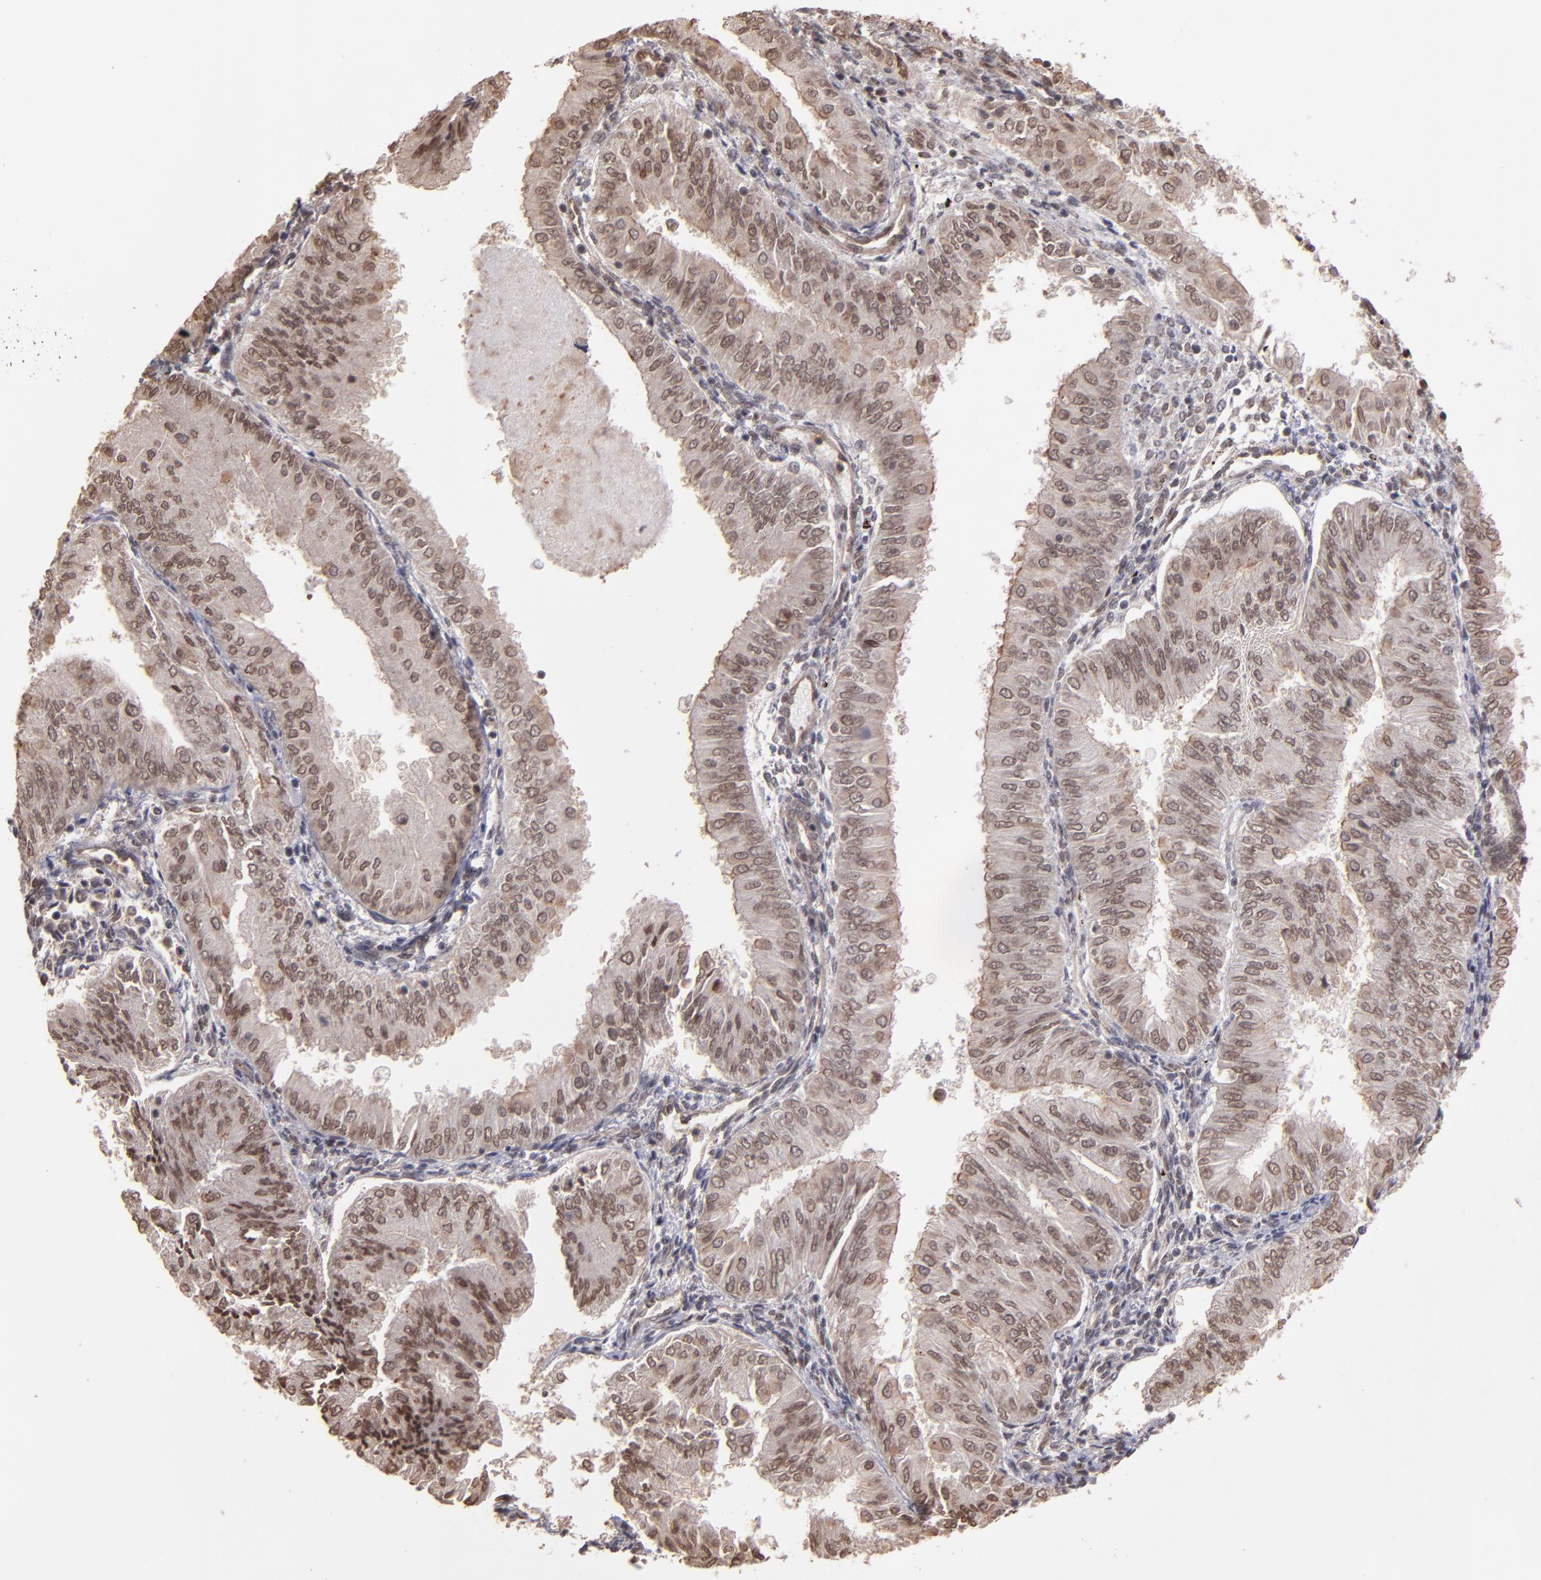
{"staining": {"intensity": "weak", "quantity": ">75%", "location": "nuclear"}, "tissue": "endometrial cancer", "cell_type": "Tumor cells", "image_type": "cancer", "snomed": [{"axis": "morphology", "description": "Adenocarcinoma, NOS"}, {"axis": "topography", "description": "Endometrium"}], "caption": "Immunohistochemical staining of human endometrial cancer shows low levels of weak nuclear protein expression in about >75% of tumor cells.", "gene": "TERF2", "patient": {"sex": "female", "age": 53}}